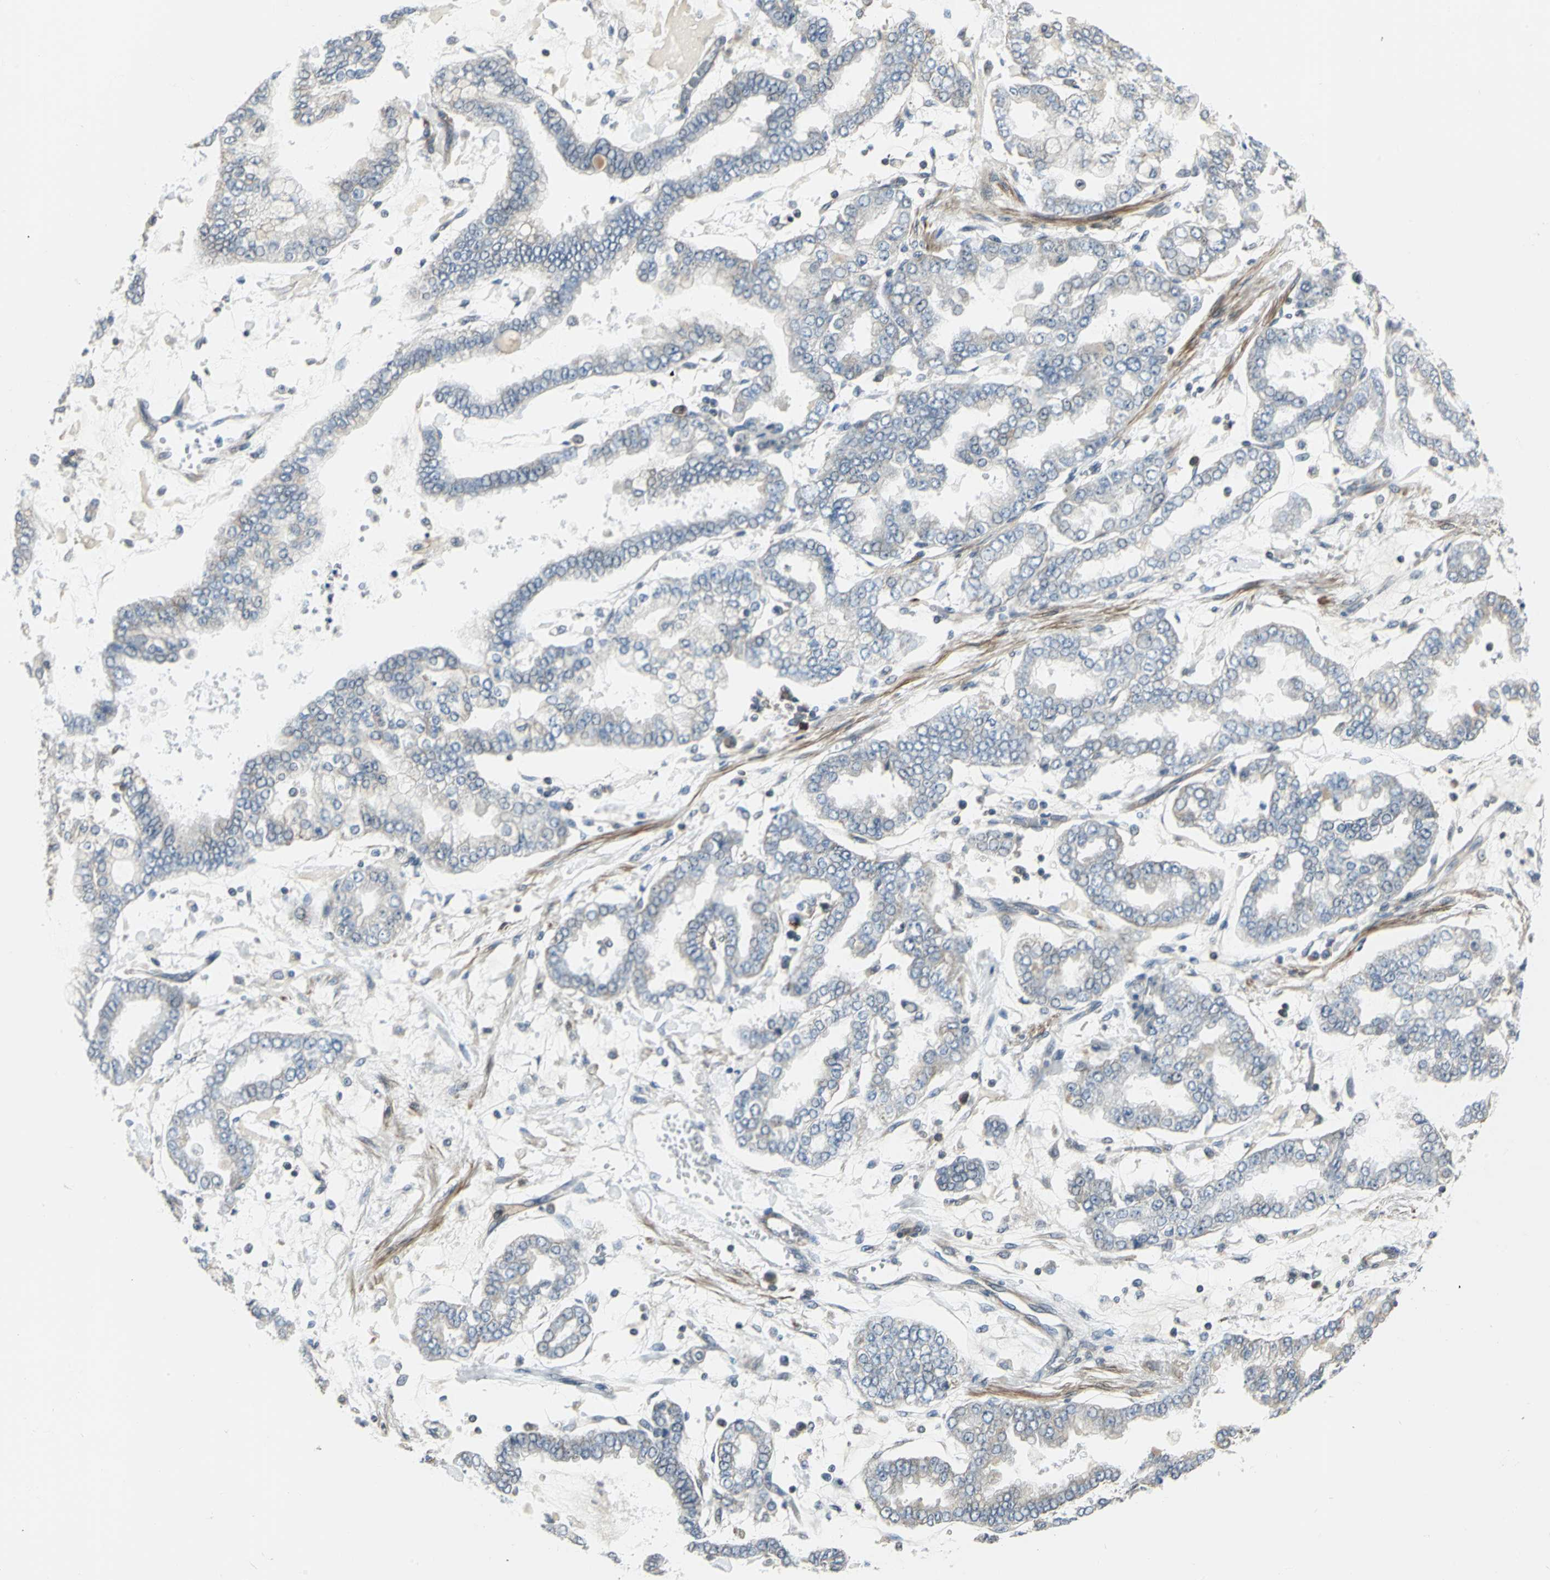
{"staining": {"intensity": "weak", "quantity": "<25%", "location": "cytoplasmic/membranous"}, "tissue": "stomach cancer", "cell_type": "Tumor cells", "image_type": "cancer", "snomed": [{"axis": "morphology", "description": "Normal tissue, NOS"}, {"axis": "morphology", "description": "Adenocarcinoma, NOS"}, {"axis": "topography", "description": "Stomach, upper"}, {"axis": "topography", "description": "Stomach"}], "caption": "Tumor cells are negative for protein expression in human stomach cancer.", "gene": "PLAGL2", "patient": {"sex": "male", "age": 76}}